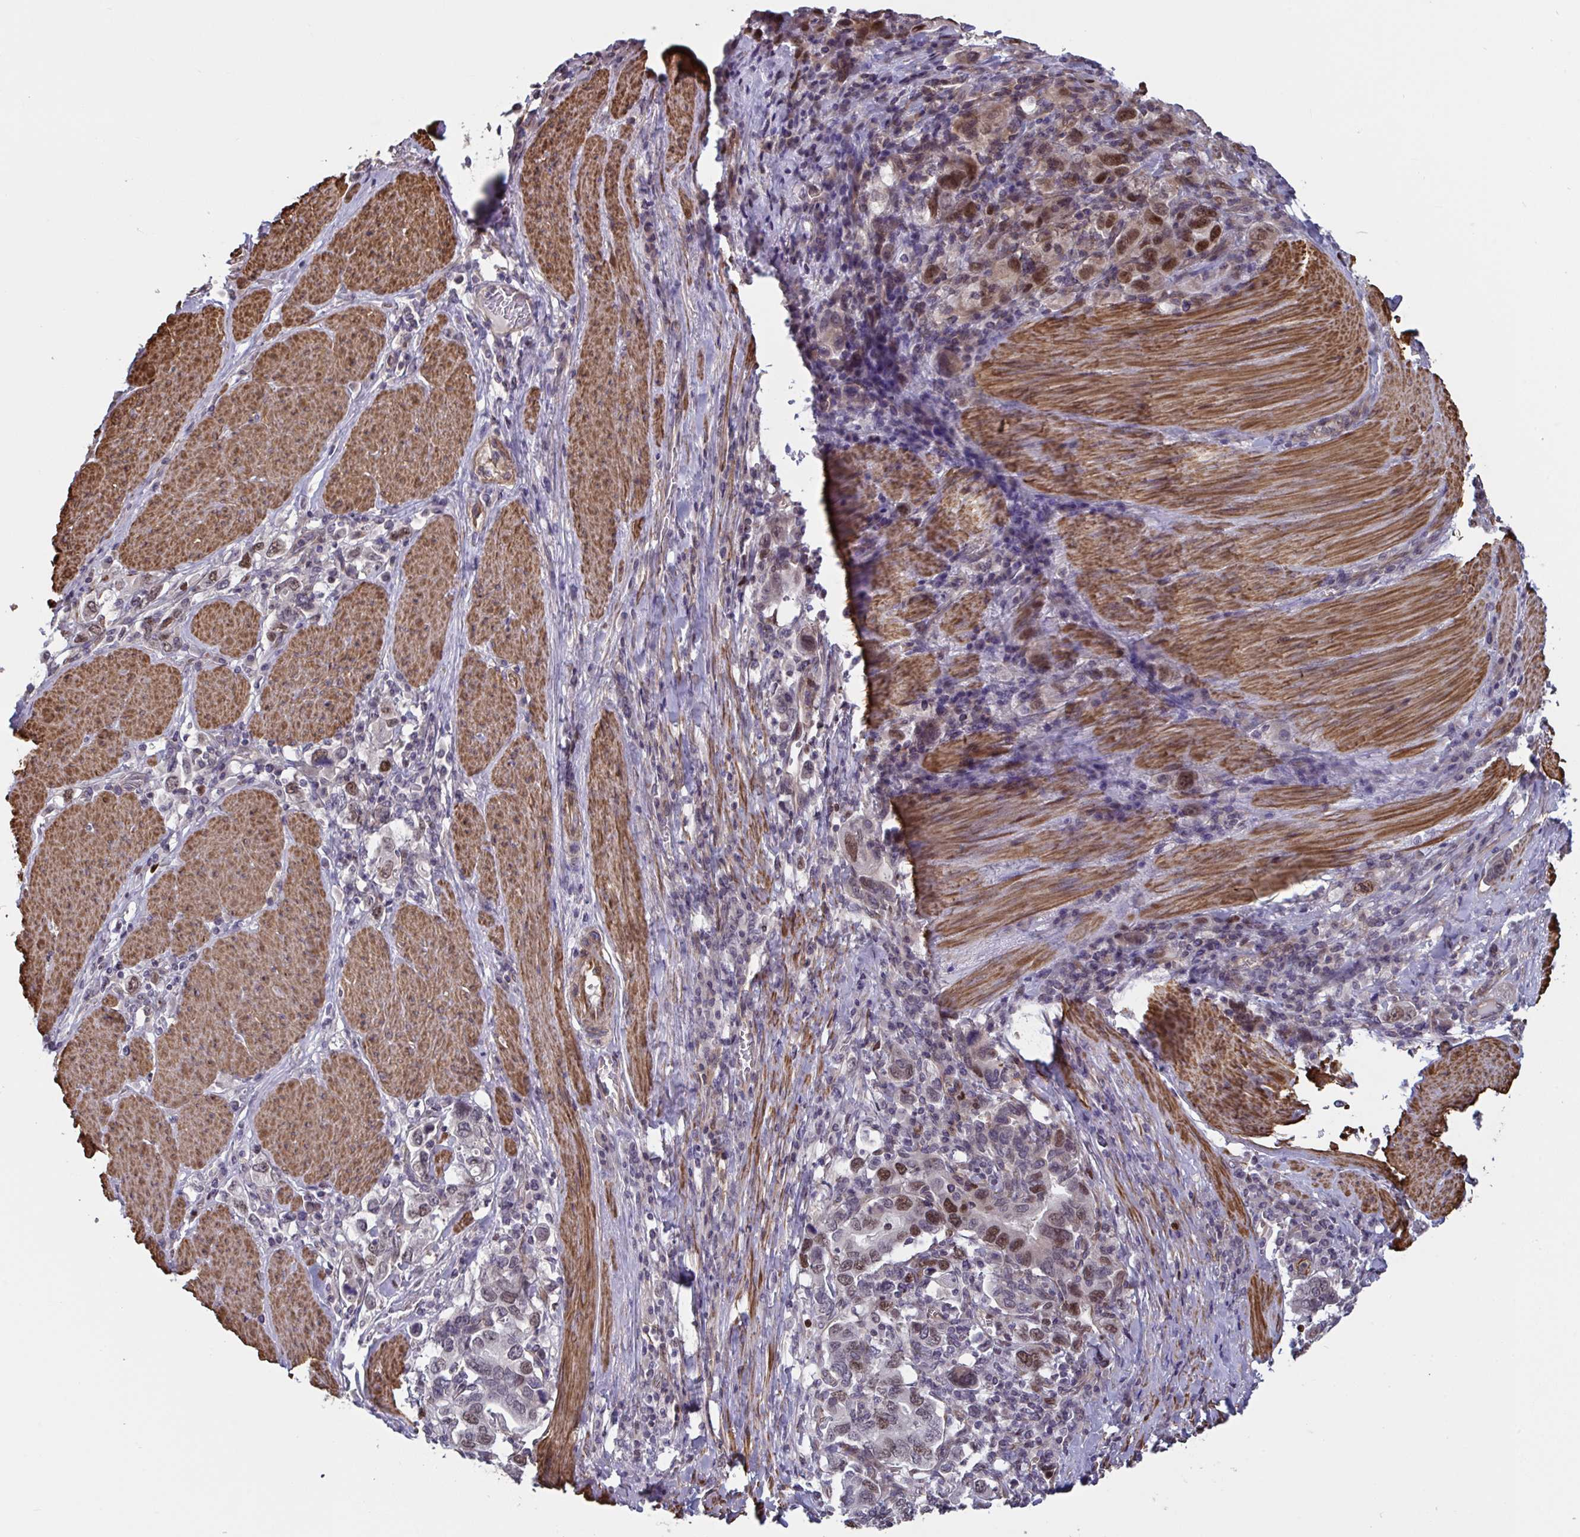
{"staining": {"intensity": "moderate", "quantity": "25%-75%", "location": "nuclear"}, "tissue": "stomach cancer", "cell_type": "Tumor cells", "image_type": "cancer", "snomed": [{"axis": "morphology", "description": "Adenocarcinoma, NOS"}, {"axis": "topography", "description": "Stomach, upper"}, {"axis": "topography", "description": "Stomach"}], "caption": "An immunohistochemistry photomicrograph of neoplastic tissue is shown. Protein staining in brown highlights moderate nuclear positivity in stomach cancer (adenocarcinoma) within tumor cells. The staining was performed using DAB to visualize the protein expression in brown, while the nuclei were stained in blue with hematoxylin (Magnification: 20x).", "gene": "IPO5", "patient": {"sex": "male", "age": 62}}